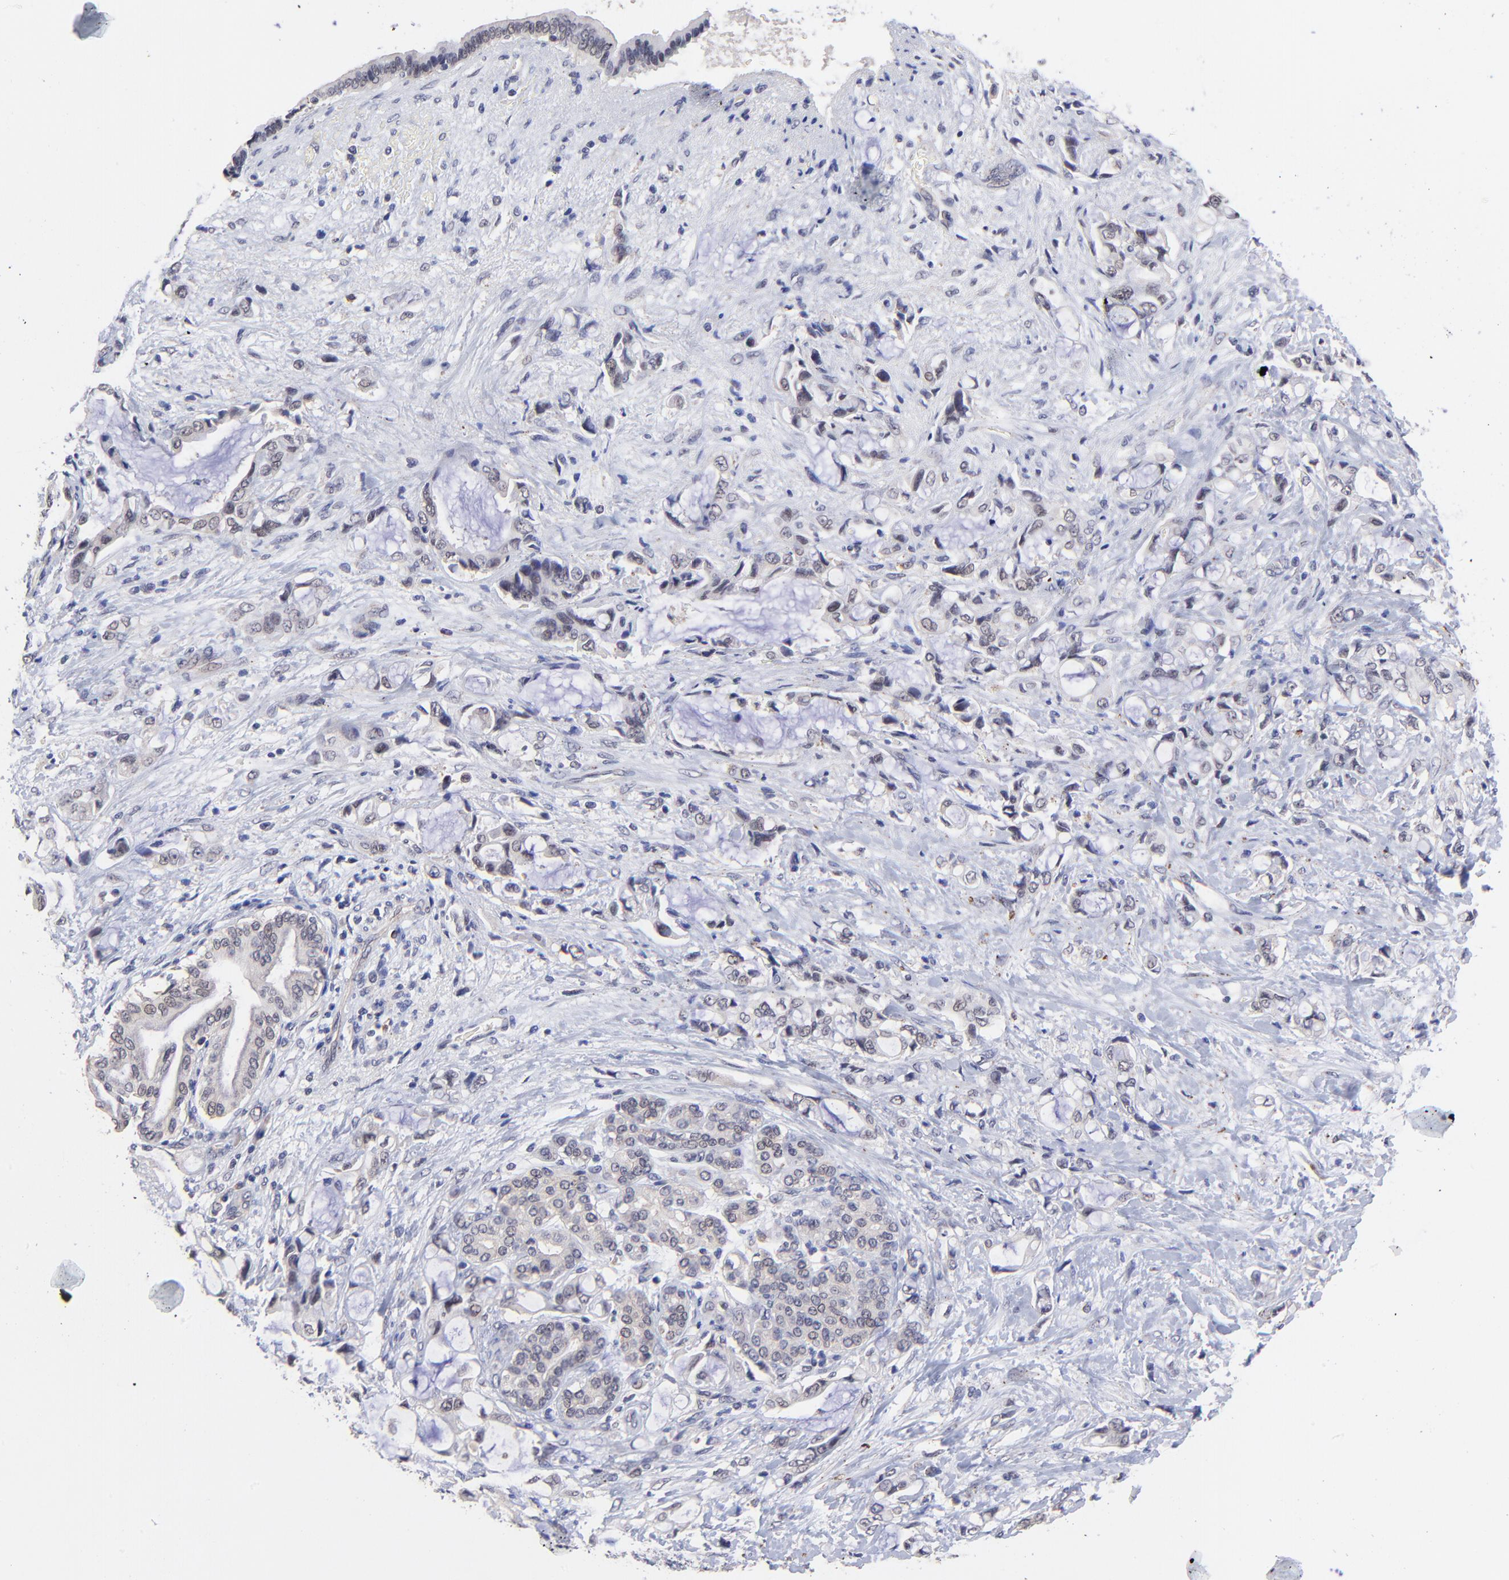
{"staining": {"intensity": "negative", "quantity": "none", "location": "none"}, "tissue": "pancreatic cancer", "cell_type": "Tumor cells", "image_type": "cancer", "snomed": [{"axis": "morphology", "description": "Adenocarcinoma, NOS"}, {"axis": "topography", "description": "Pancreas"}], "caption": "An immunohistochemistry (IHC) image of pancreatic adenocarcinoma is shown. There is no staining in tumor cells of pancreatic adenocarcinoma. (Brightfield microscopy of DAB (3,3'-diaminobenzidine) immunohistochemistry at high magnification).", "gene": "ZNF747", "patient": {"sex": "female", "age": 70}}